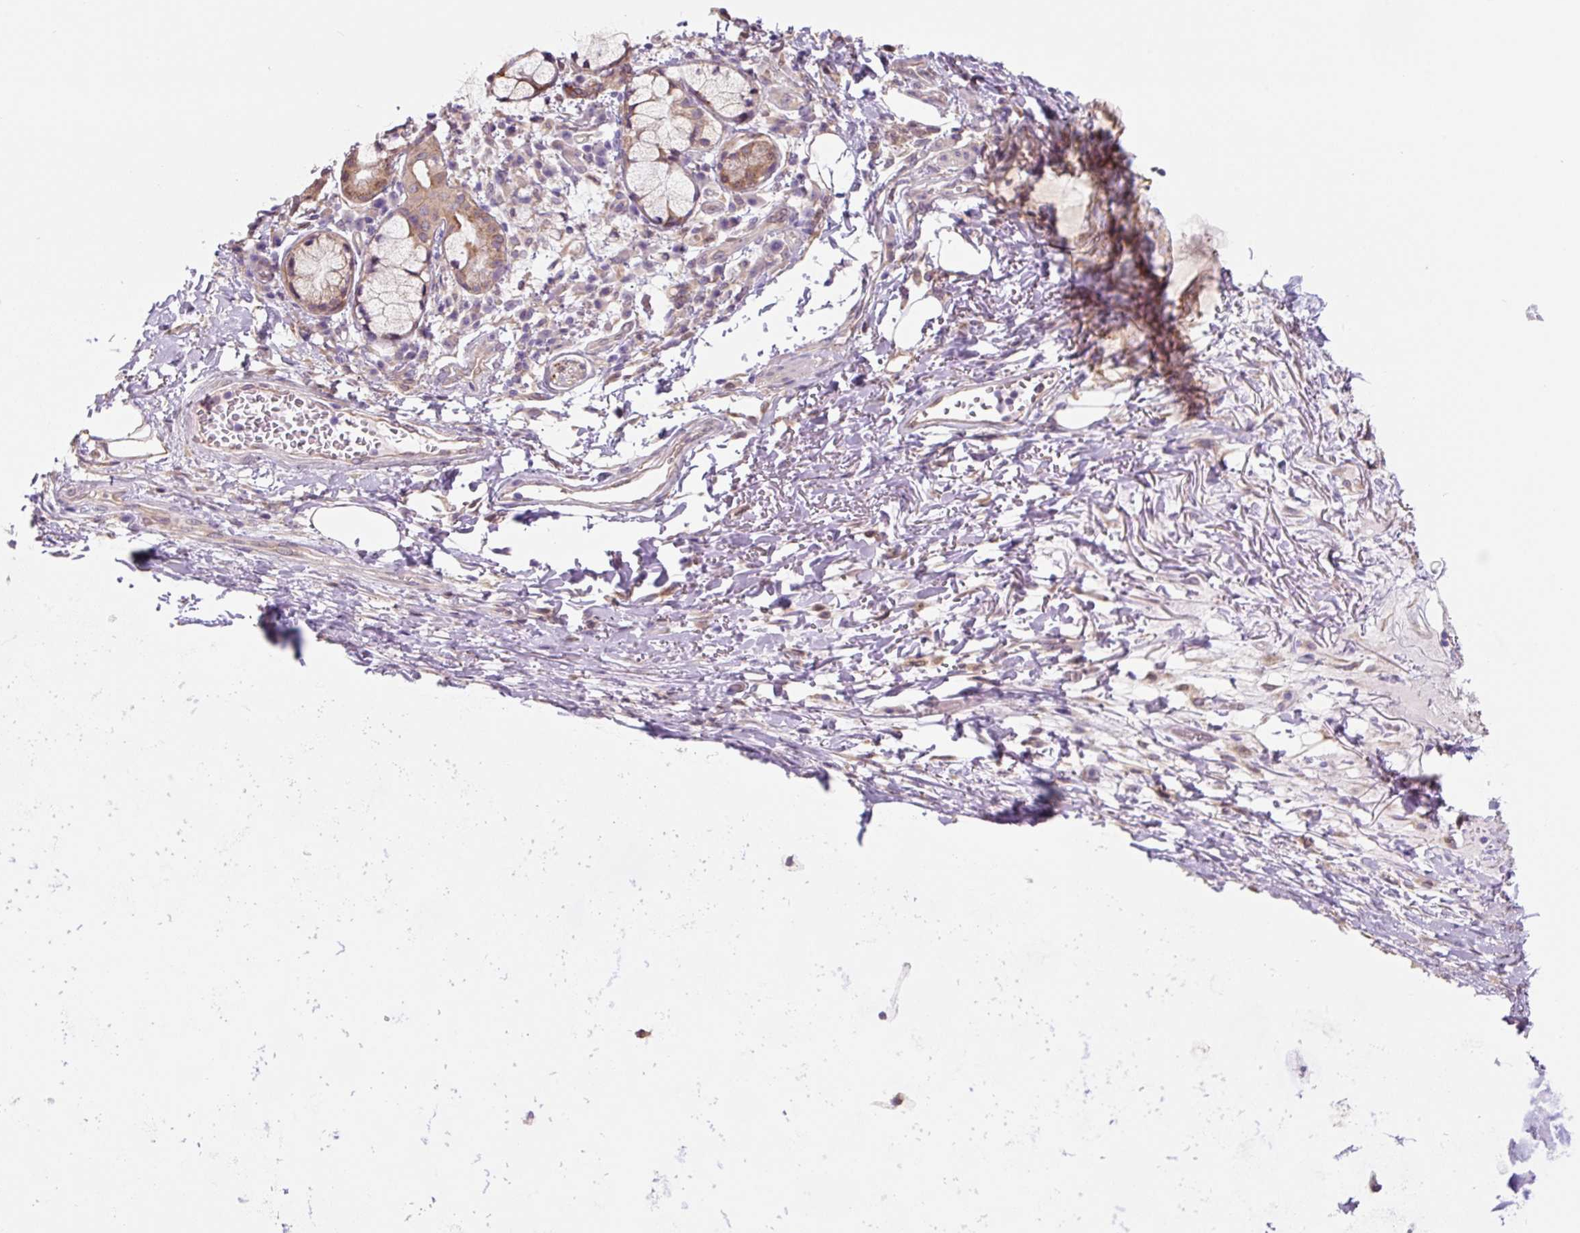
{"staining": {"intensity": "negative", "quantity": "none", "location": "none"}, "tissue": "adipose tissue", "cell_type": "Adipocytes", "image_type": "normal", "snomed": [{"axis": "morphology", "description": "Normal tissue, NOS"}, {"axis": "topography", "description": "Cartilage tissue"}, {"axis": "topography", "description": "Bronchus"}], "caption": "DAB immunohistochemical staining of unremarkable human adipose tissue exhibits no significant positivity in adipocytes.", "gene": "ASRGL1", "patient": {"sex": "male", "age": 56}}